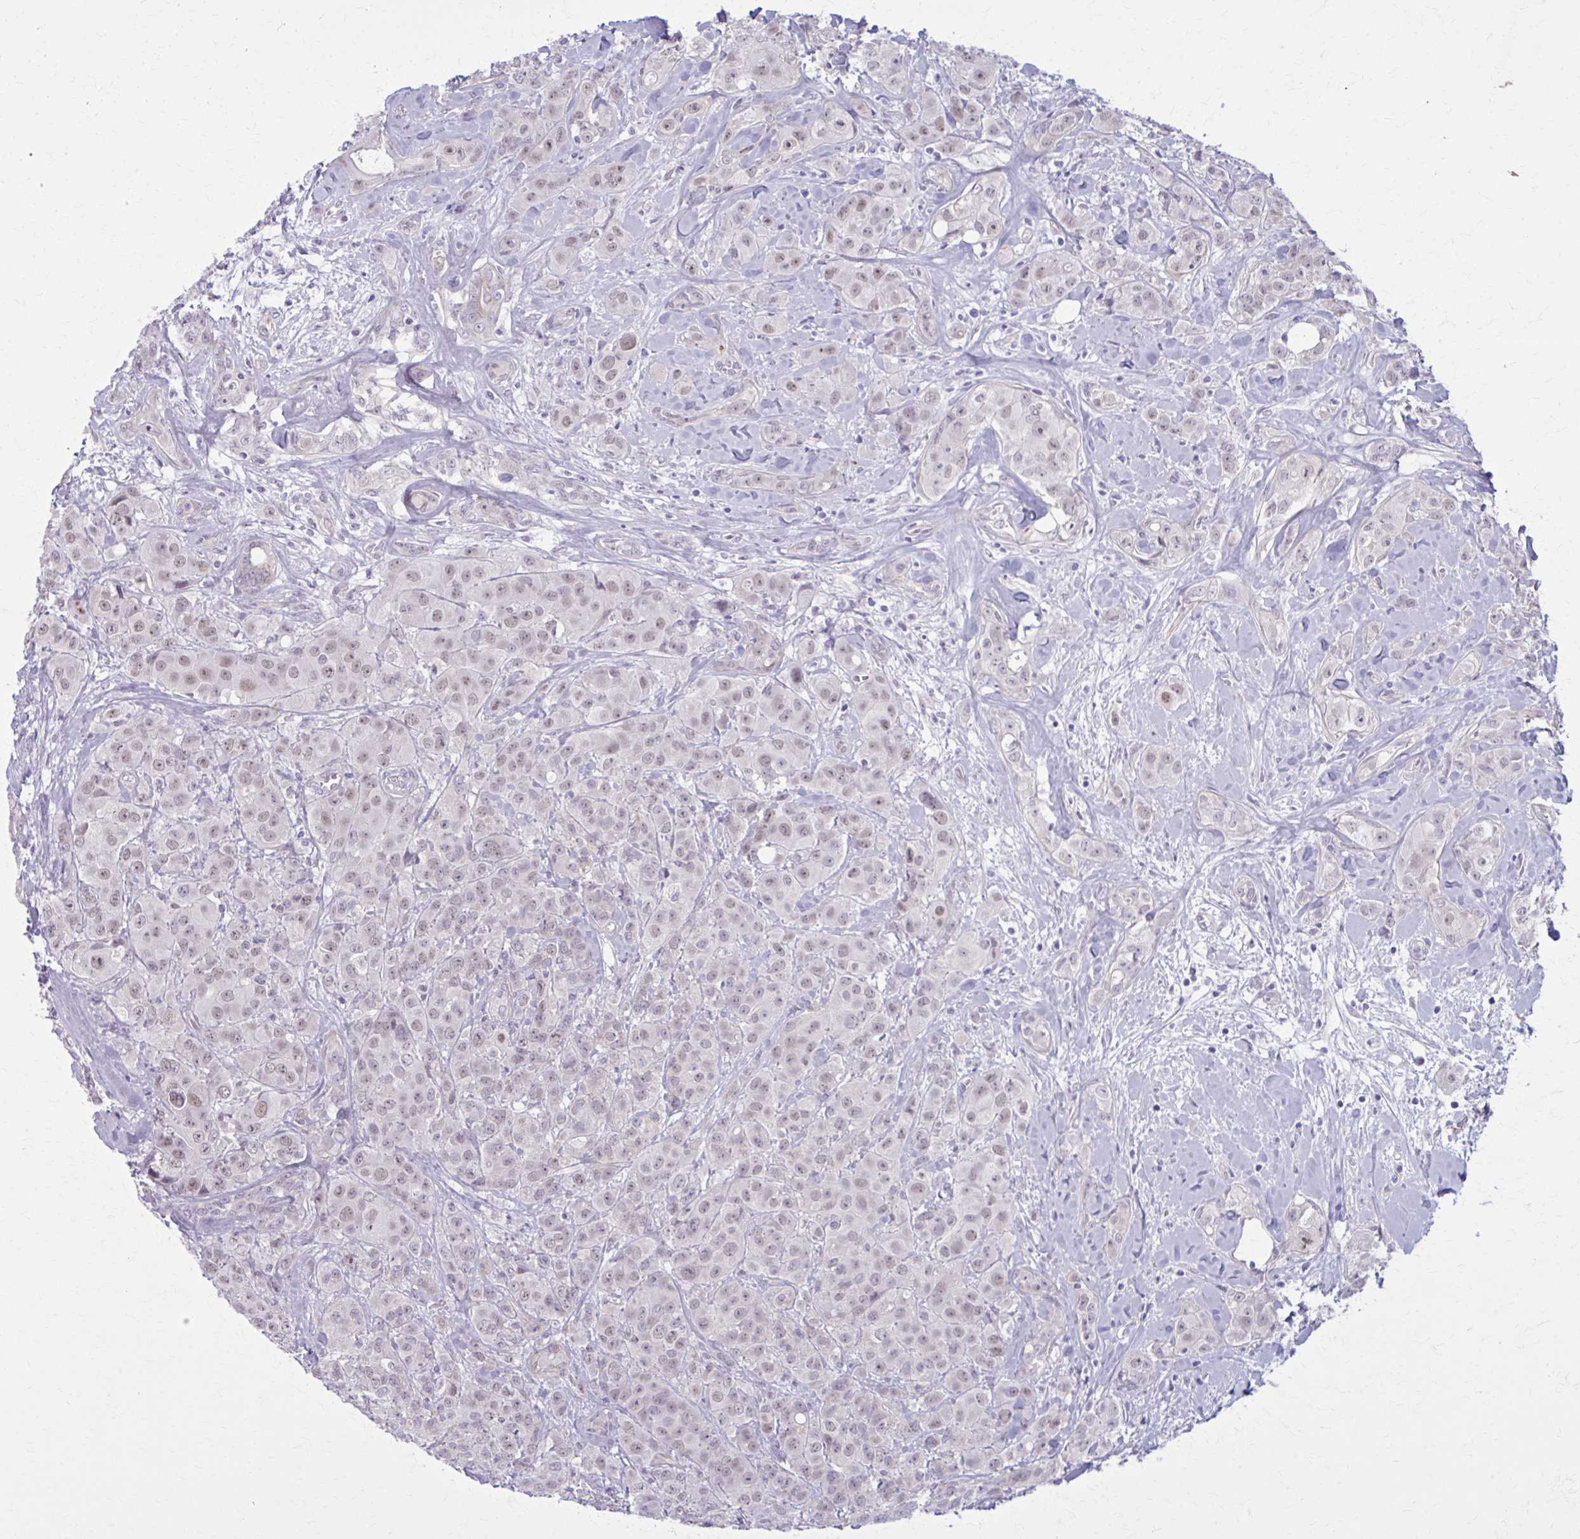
{"staining": {"intensity": "weak", "quantity": "<25%", "location": "nuclear"}, "tissue": "breast cancer", "cell_type": "Tumor cells", "image_type": "cancer", "snomed": [{"axis": "morphology", "description": "Normal tissue, NOS"}, {"axis": "morphology", "description": "Duct carcinoma"}, {"axis": "topography", "description": "Breast"}], "caption": "IHC of human breast invasive ductal carcinoma demonstrates no expression in tumor cells. Nuclei are stained in blue.", "gene": "NUMBL", "patient": {"sex": "female", "age": 43}}